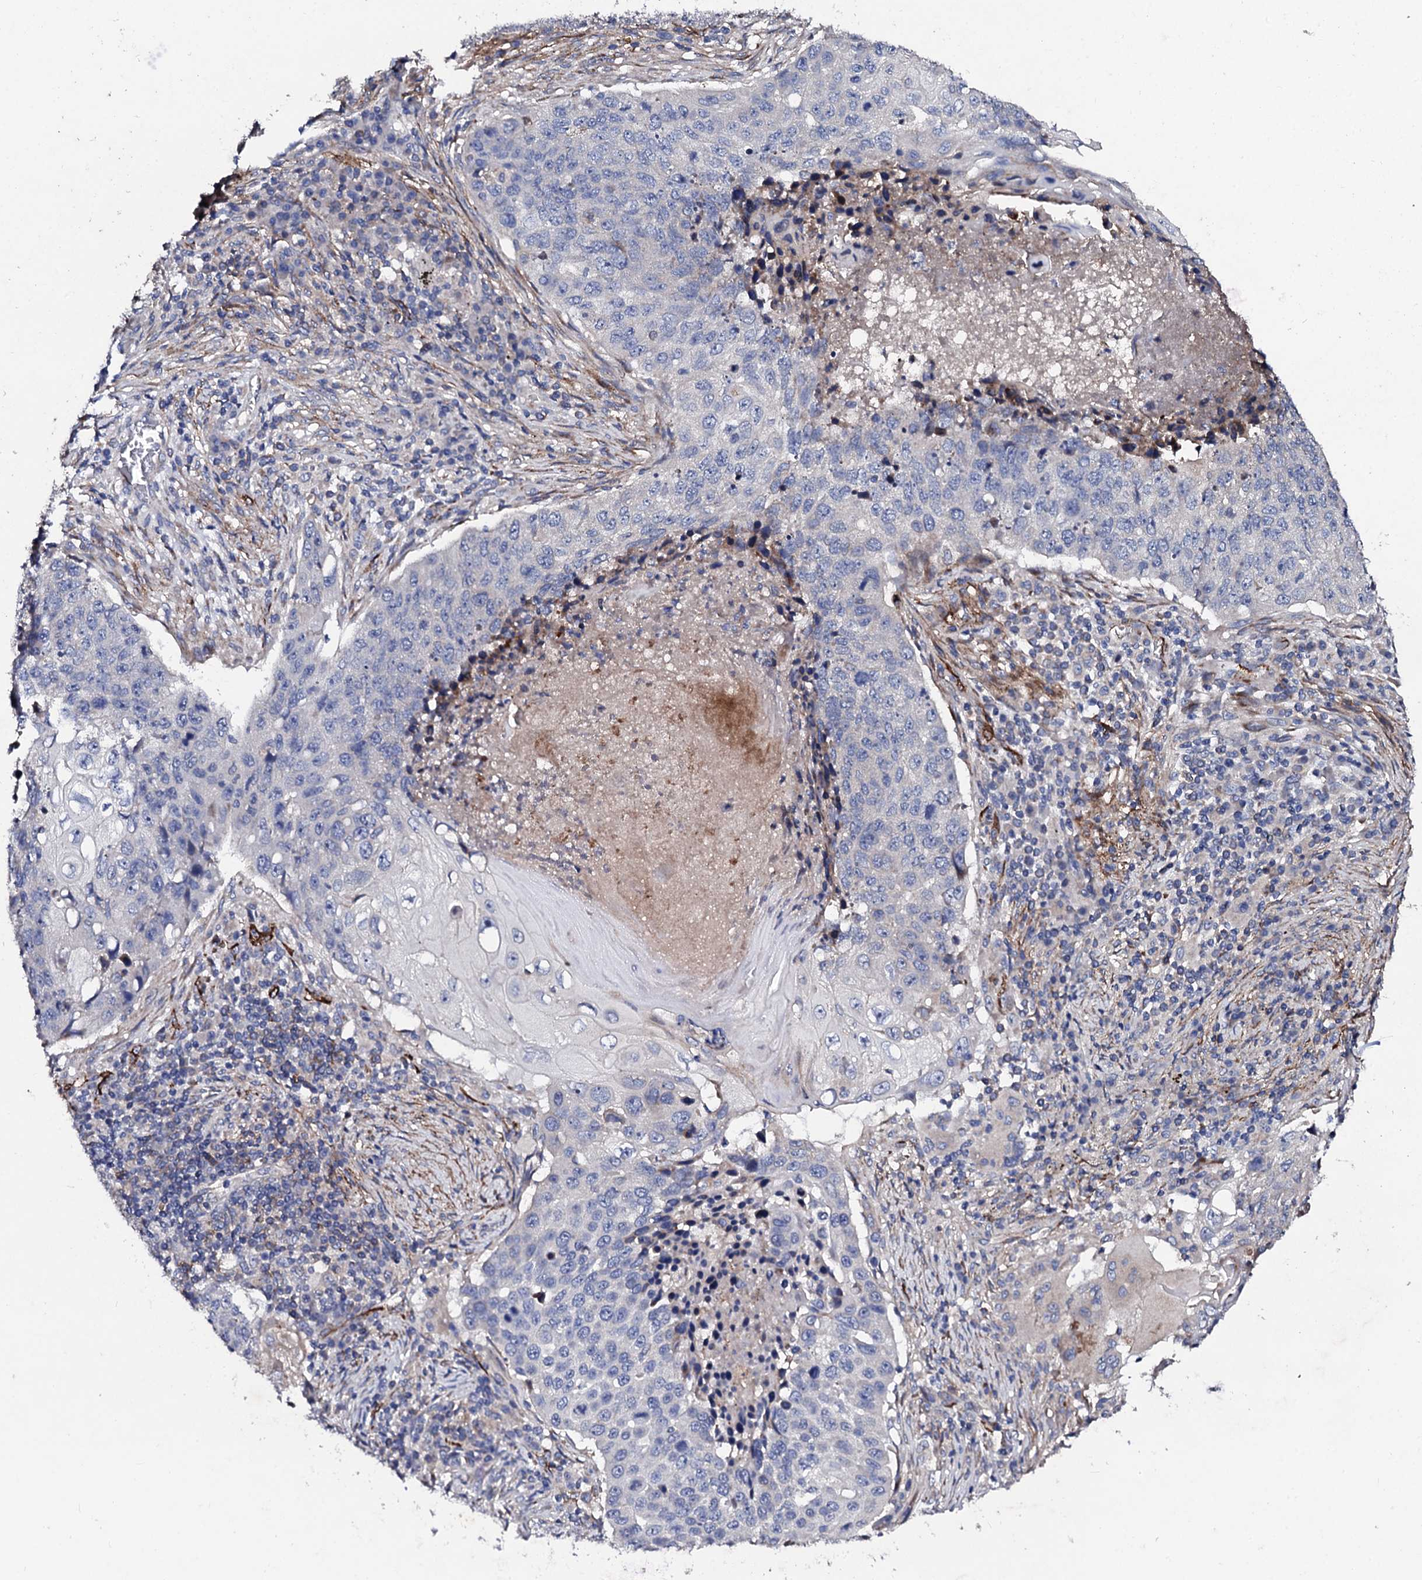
{"staining": {"intensity": "negative", "quantity": "none", "location": "none"}, "tissue": "lung cancer", "cell_type": "Tumor cells", "image_type": "cancer", "snomed": [{"axis": "morphology", "description": "Squamous cell carcinoma, NOS"}, {"axis": "topography", "description": "Lung"}], "caption": "This is an immunohistochemistry photomicrograph of lung cancer. There is no expression in tumor cells.", "gene": "DBX1", "patient": {"sex": "female", "age": 63}}